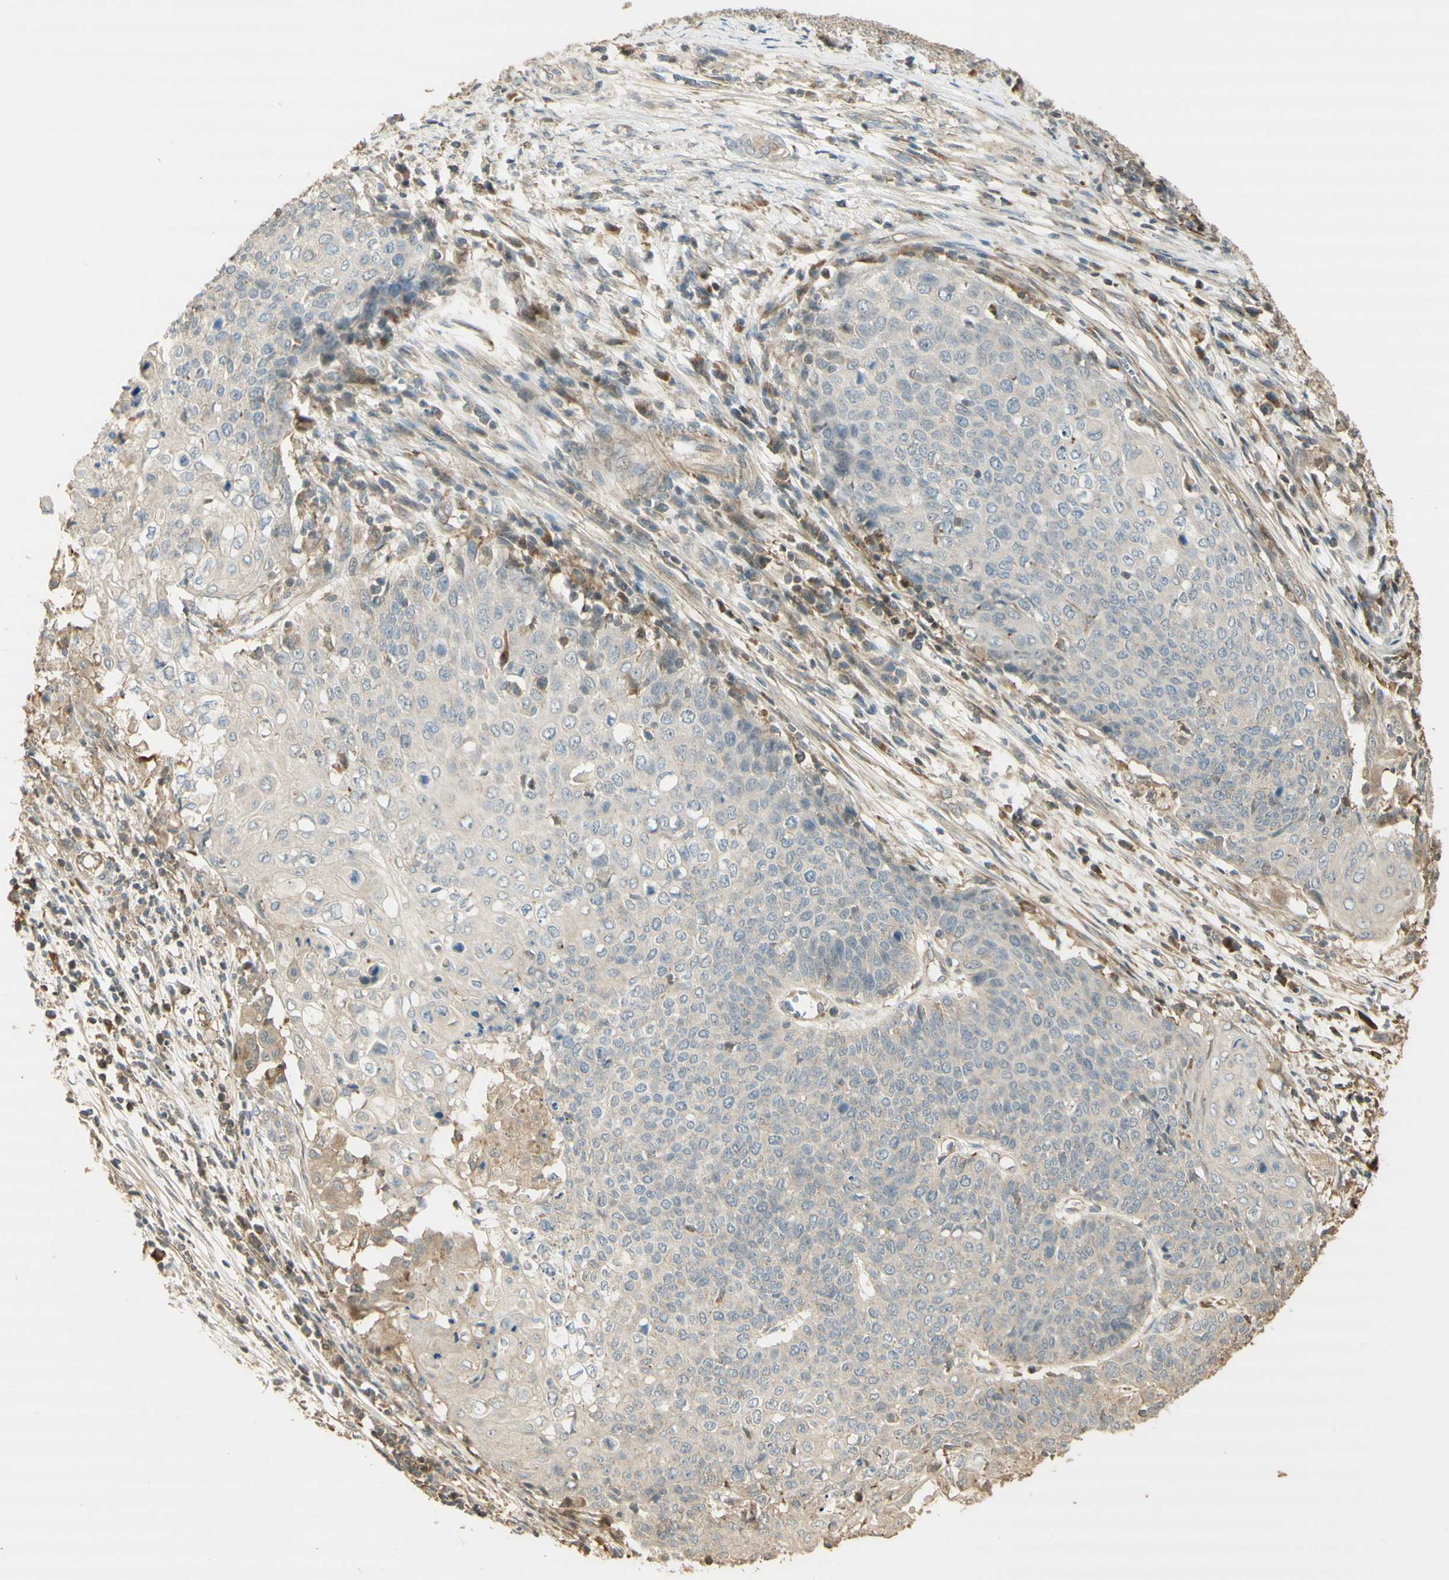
{"staining": {"intensity": "weak", "quantity": "25%-75%", "location": "cytoplasmic/membranous"}, "tissue": "cervical cancer", "cell_type": "Tumor cells", "image_type": "cancer", "snomed": [{"axis": "morphology", "description": "Squamous cell carcinoma, NOS"}, {"axis": "topography", "description": "Cervix"}], "caption": "A high-resolution micrograph shows immunohistochemistry staining of cervical cancer, which reveals weak cytoplasmic/membranous staining in approximately 25%-75% of tumor cells.", "gene": "AGER", "patient": {"sex": "female", "age": 39}}